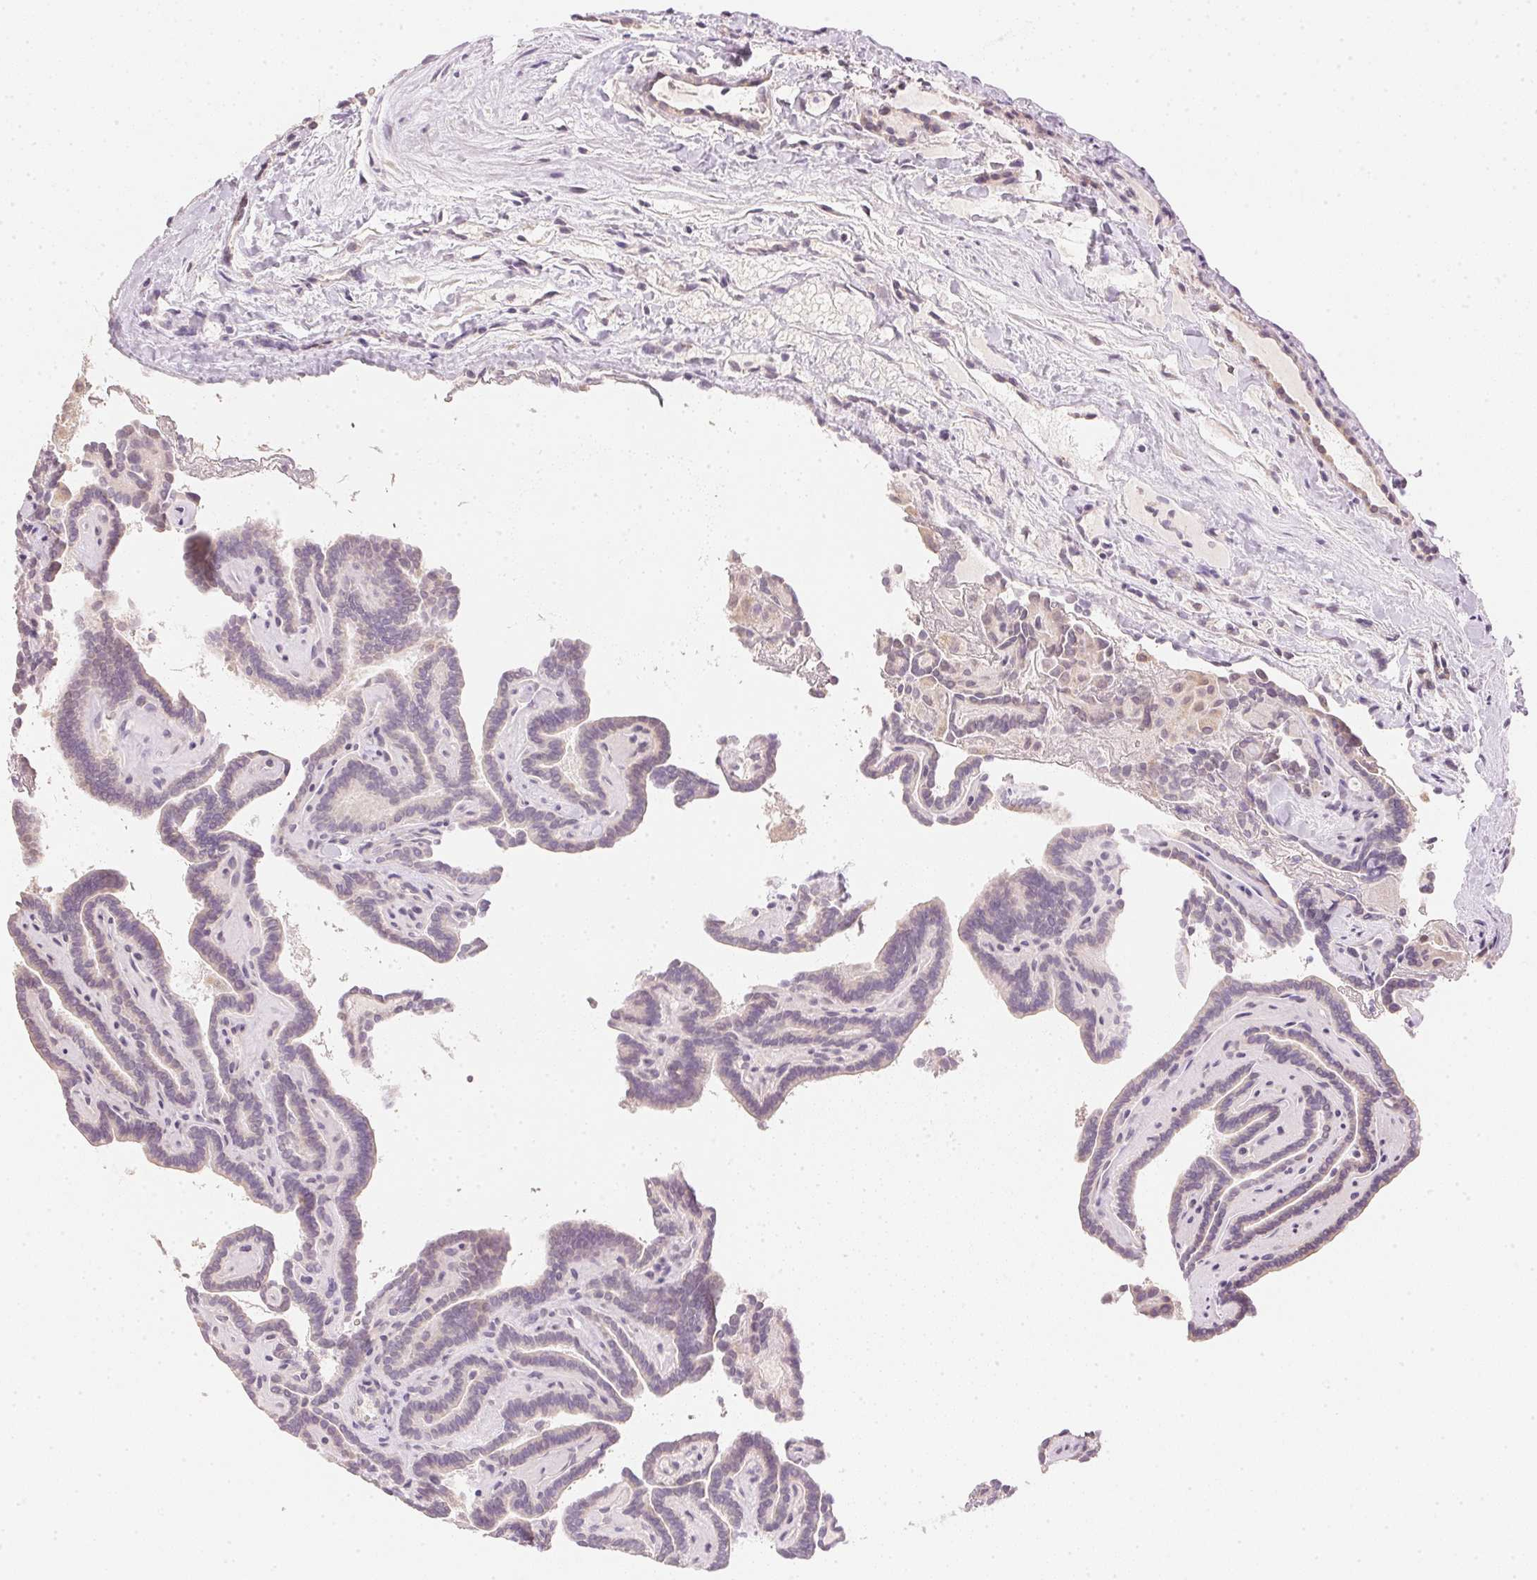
{"staining": {"intensity": "negative", "quantity": "none", "location": "none"}, "tissue": "thyroid cancer", "cell_type": "Tumor cells", "image_type": "cancer", "snomed": [{"axis": "morphology", "description": "Papillary adenocarcinoma, NOS"}, {"axis": "topography", "description": "Thyroid gland"}], "caption": "A high-resolution histopathology image shows immunohistochemistry (IHC) staining of thyroid cancer (papillary adenocarcinoma), which shows no significant expression in tumor cells.", "gene": "DHCR24", "patient": {"sex": "female", "age": 21}}